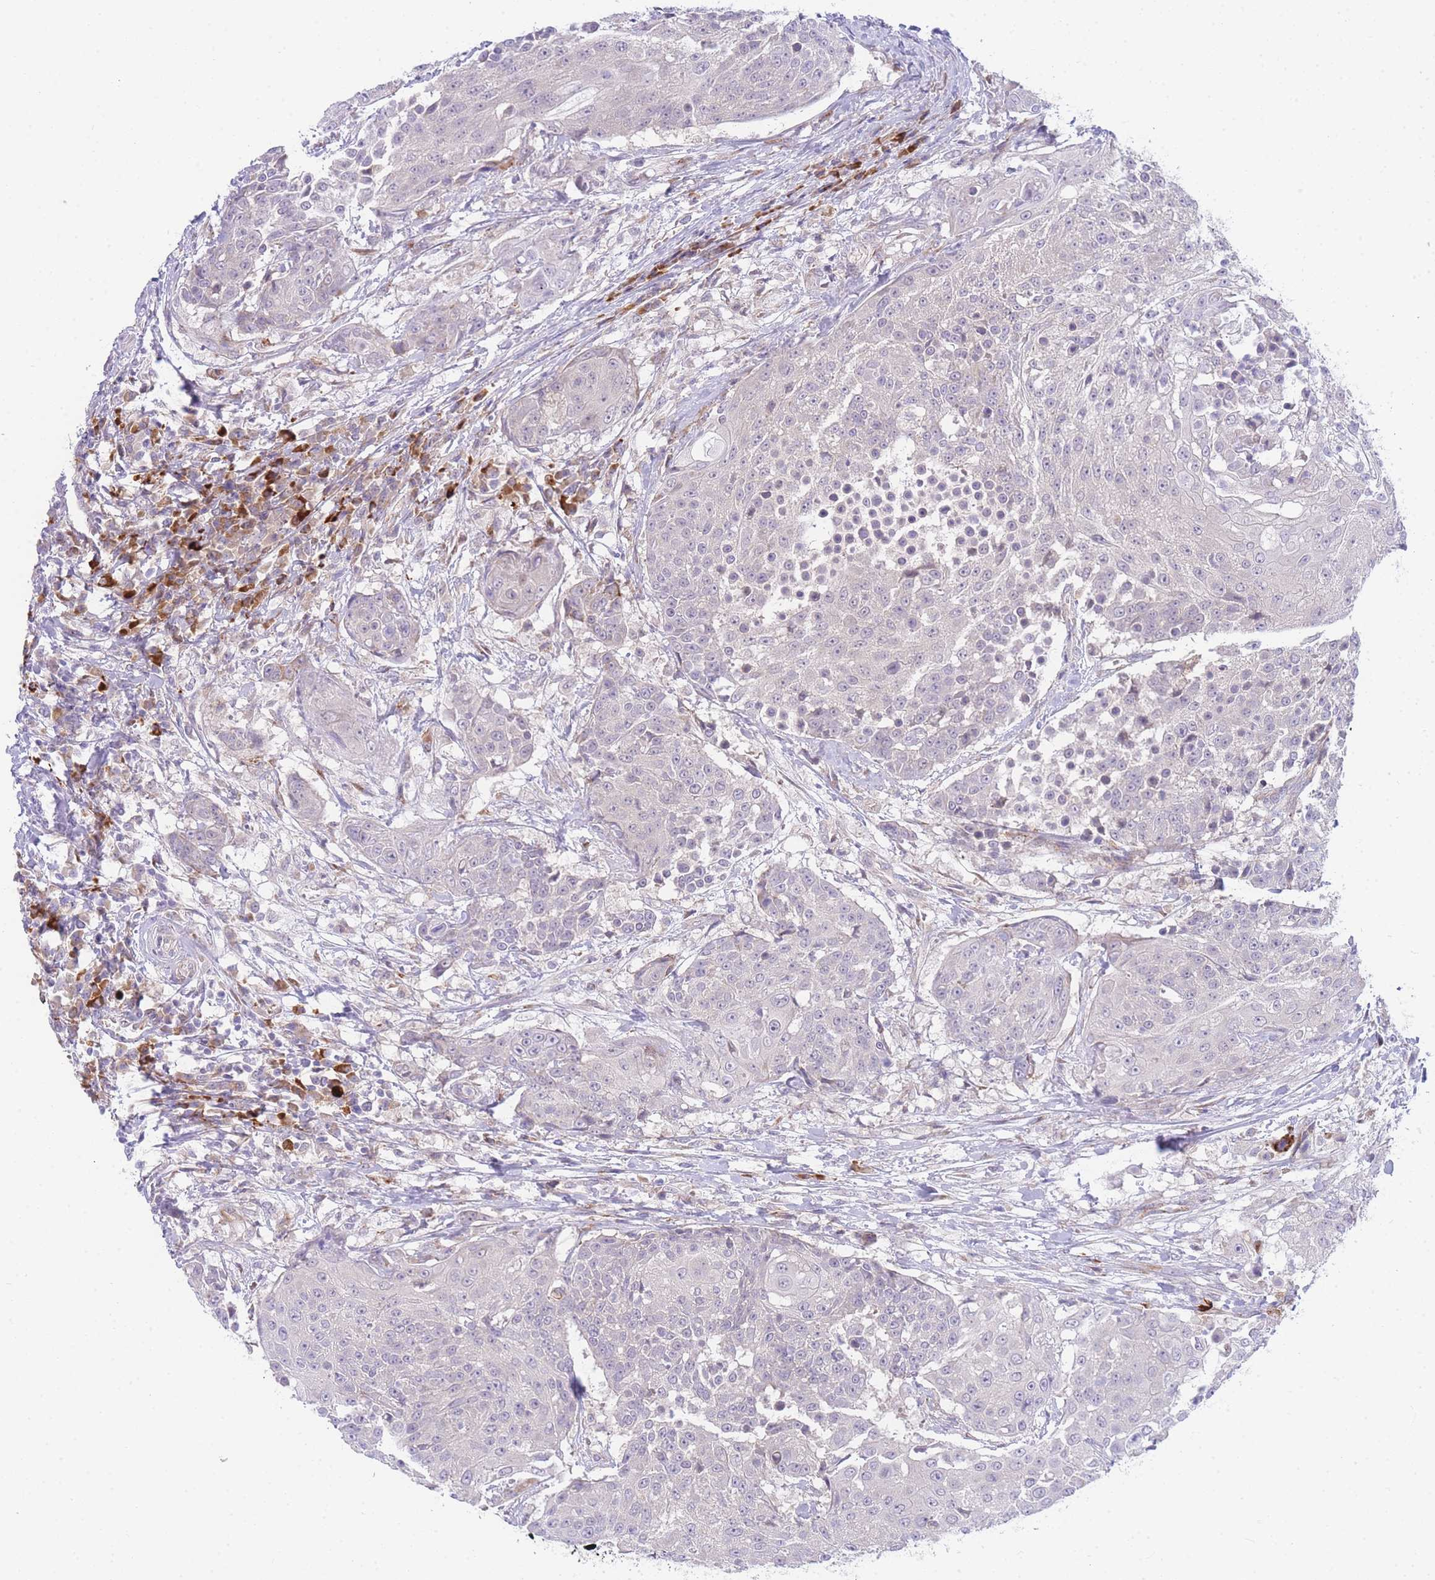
{"staining": {"intensity": "negative", "quantity": "none", "location": "none"}, "tissue": "urothelial cancer", "cell_type": "Tumor cells", "image_type": "cancer", "snomed": [{"axis": "morphology", "description": "Urothelial carcinoma, High grade"}, {"axis": "topography", "description": "Urinary bladder"}], "caption": "An immunohistochemistry histopathology image of high-grade urothelial carcinoma is shown. There is no staining in tumor cells of high-grade urothelial carcinoma.", "gene": "ZNF510", "patient": {"sex": "female", "age": 63}}